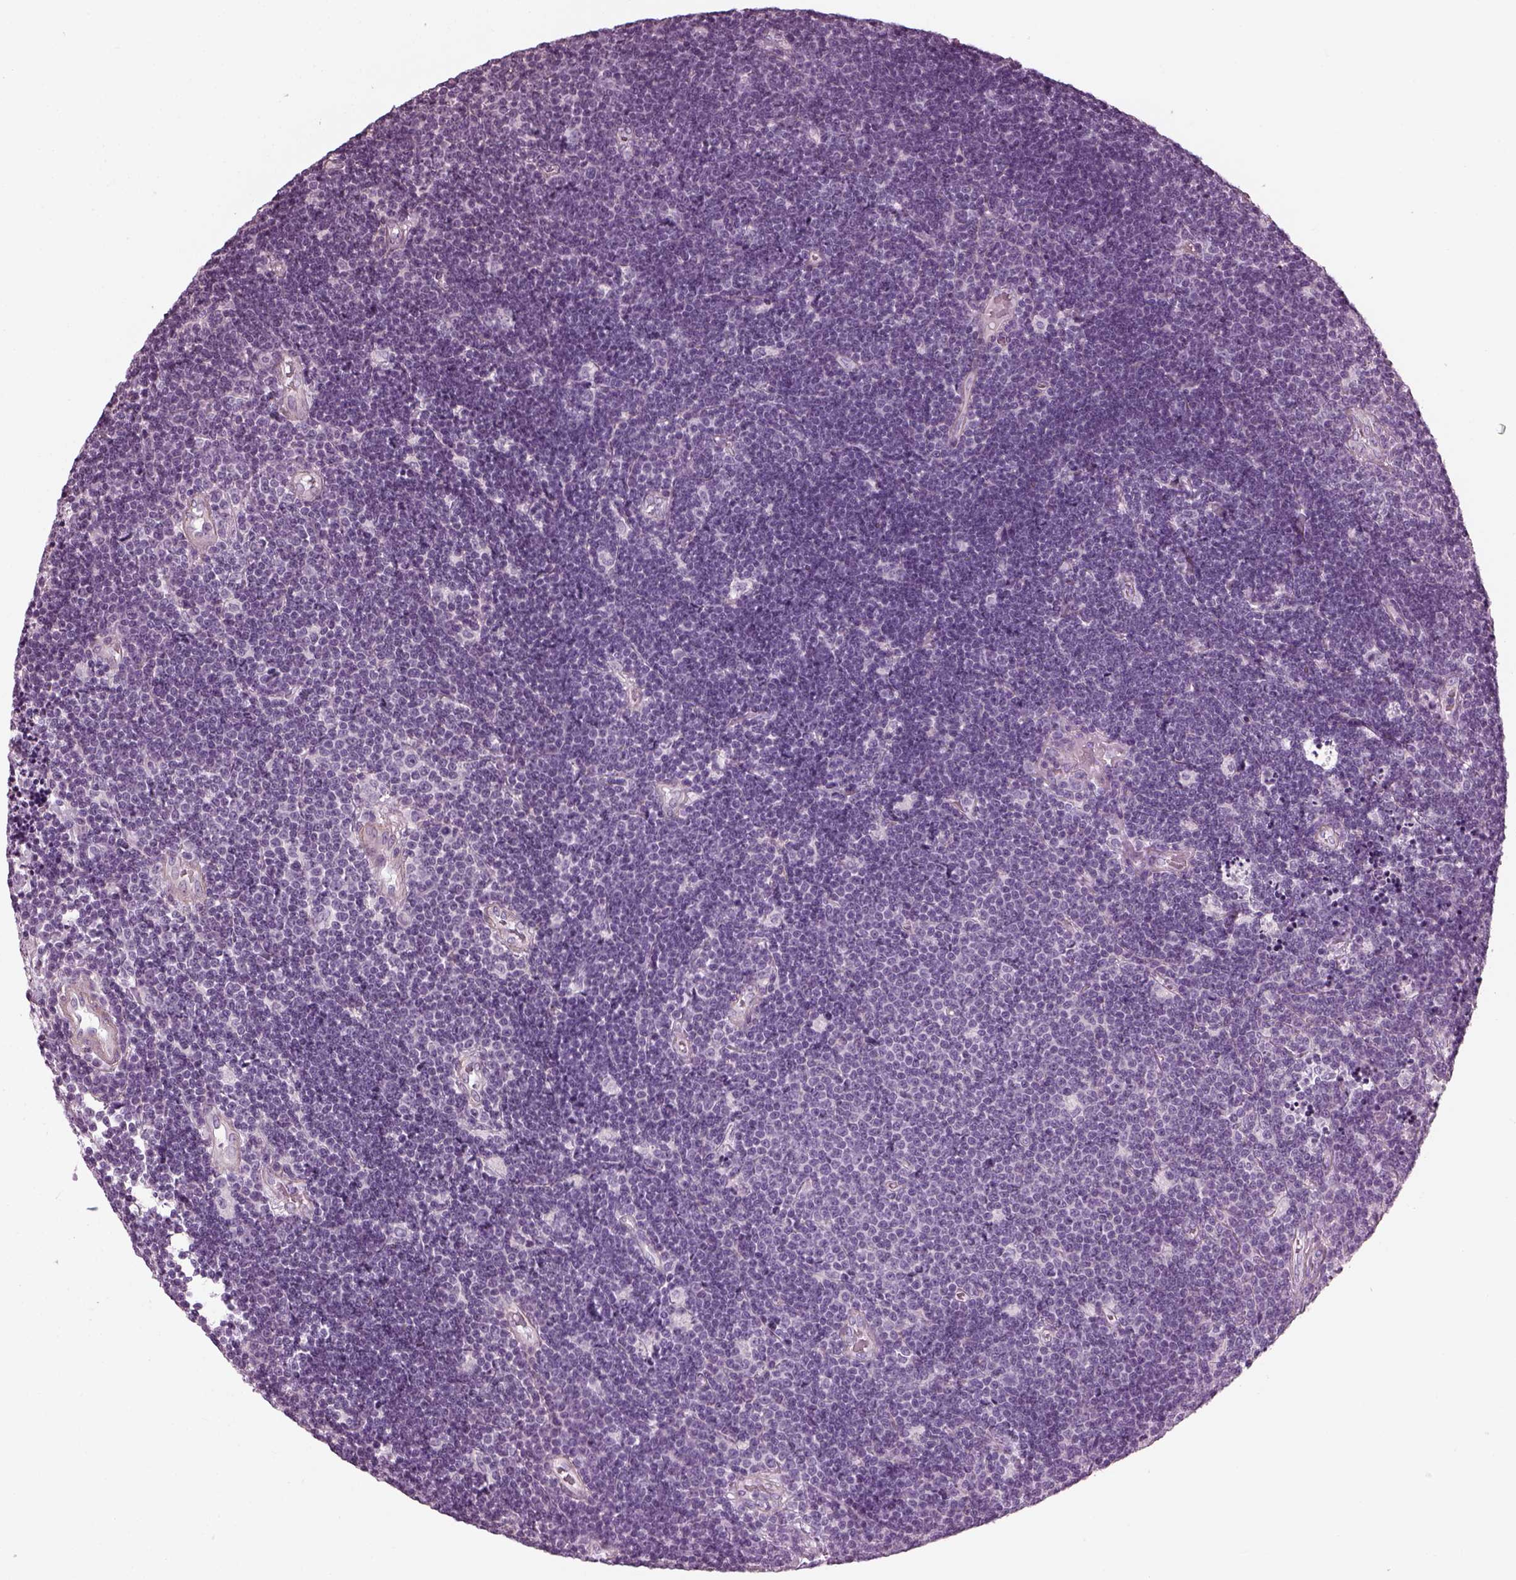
{"staining": {"intensity": "negative", "quantity": "none", "location": "none"}, "tissue": "lymphoma", "cell_type": "Tumor cells", "image_type": "cancer", "snomed": [{"axis": "morphology", "description": "Malignant lymphoma, non-Hodgkin's type, Low grade"}, {"axis": "topography", "description": "Brain"}], "caption": "Photomicrograph shows no significant protein positivity in tumor cells of malignant lymphoma, non-Hodgkin's type (low-grade).", "gene": "BFSP1", "patient": {"sex": "female", "age": 66}}